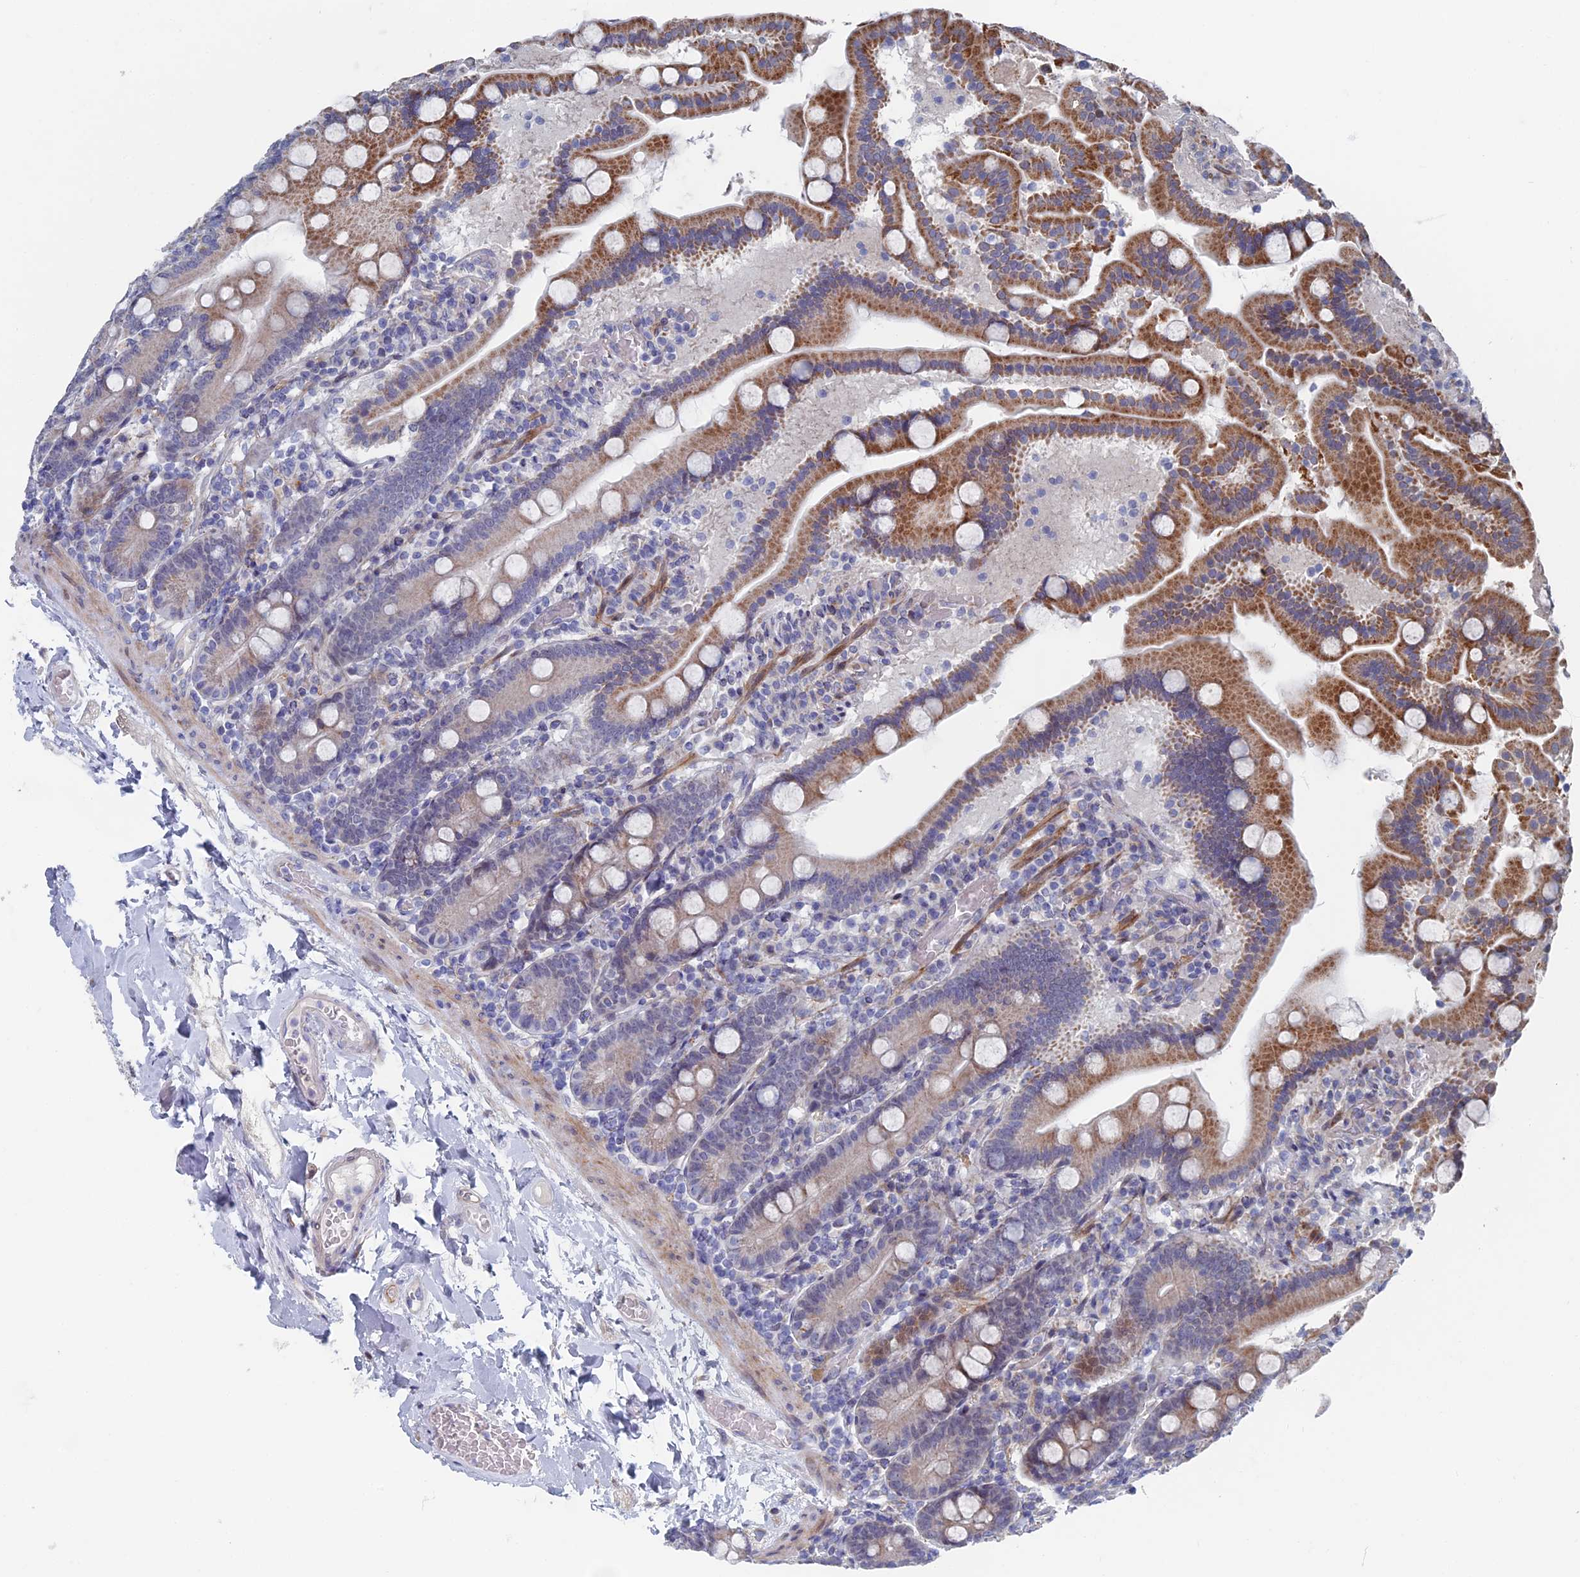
{"staining": {"intensity": "strong", "quantity": "25%-75%", "location": "cytoplasmic/membranous"}, "tissue": "duodenum", "cell_type": "Glandular cells", "image_type": "normal", "snomed": [{"axis": "morphology", "description": "Normal tissue, NOS"}, {"axis": "topography", "description": "Duodenum"}], "caption": "IHC histopathology image of unremarkable duodenum: duodenum stained using IHC demonstrates high levels of strong protein expression localized specifically in the cytoplasmic/membranous of glandular cells, appearing as a cytoplasmic/membranous brown color.", "gene": "GTF2IRD1", "patient": {"sex": "male", "age": 55}}